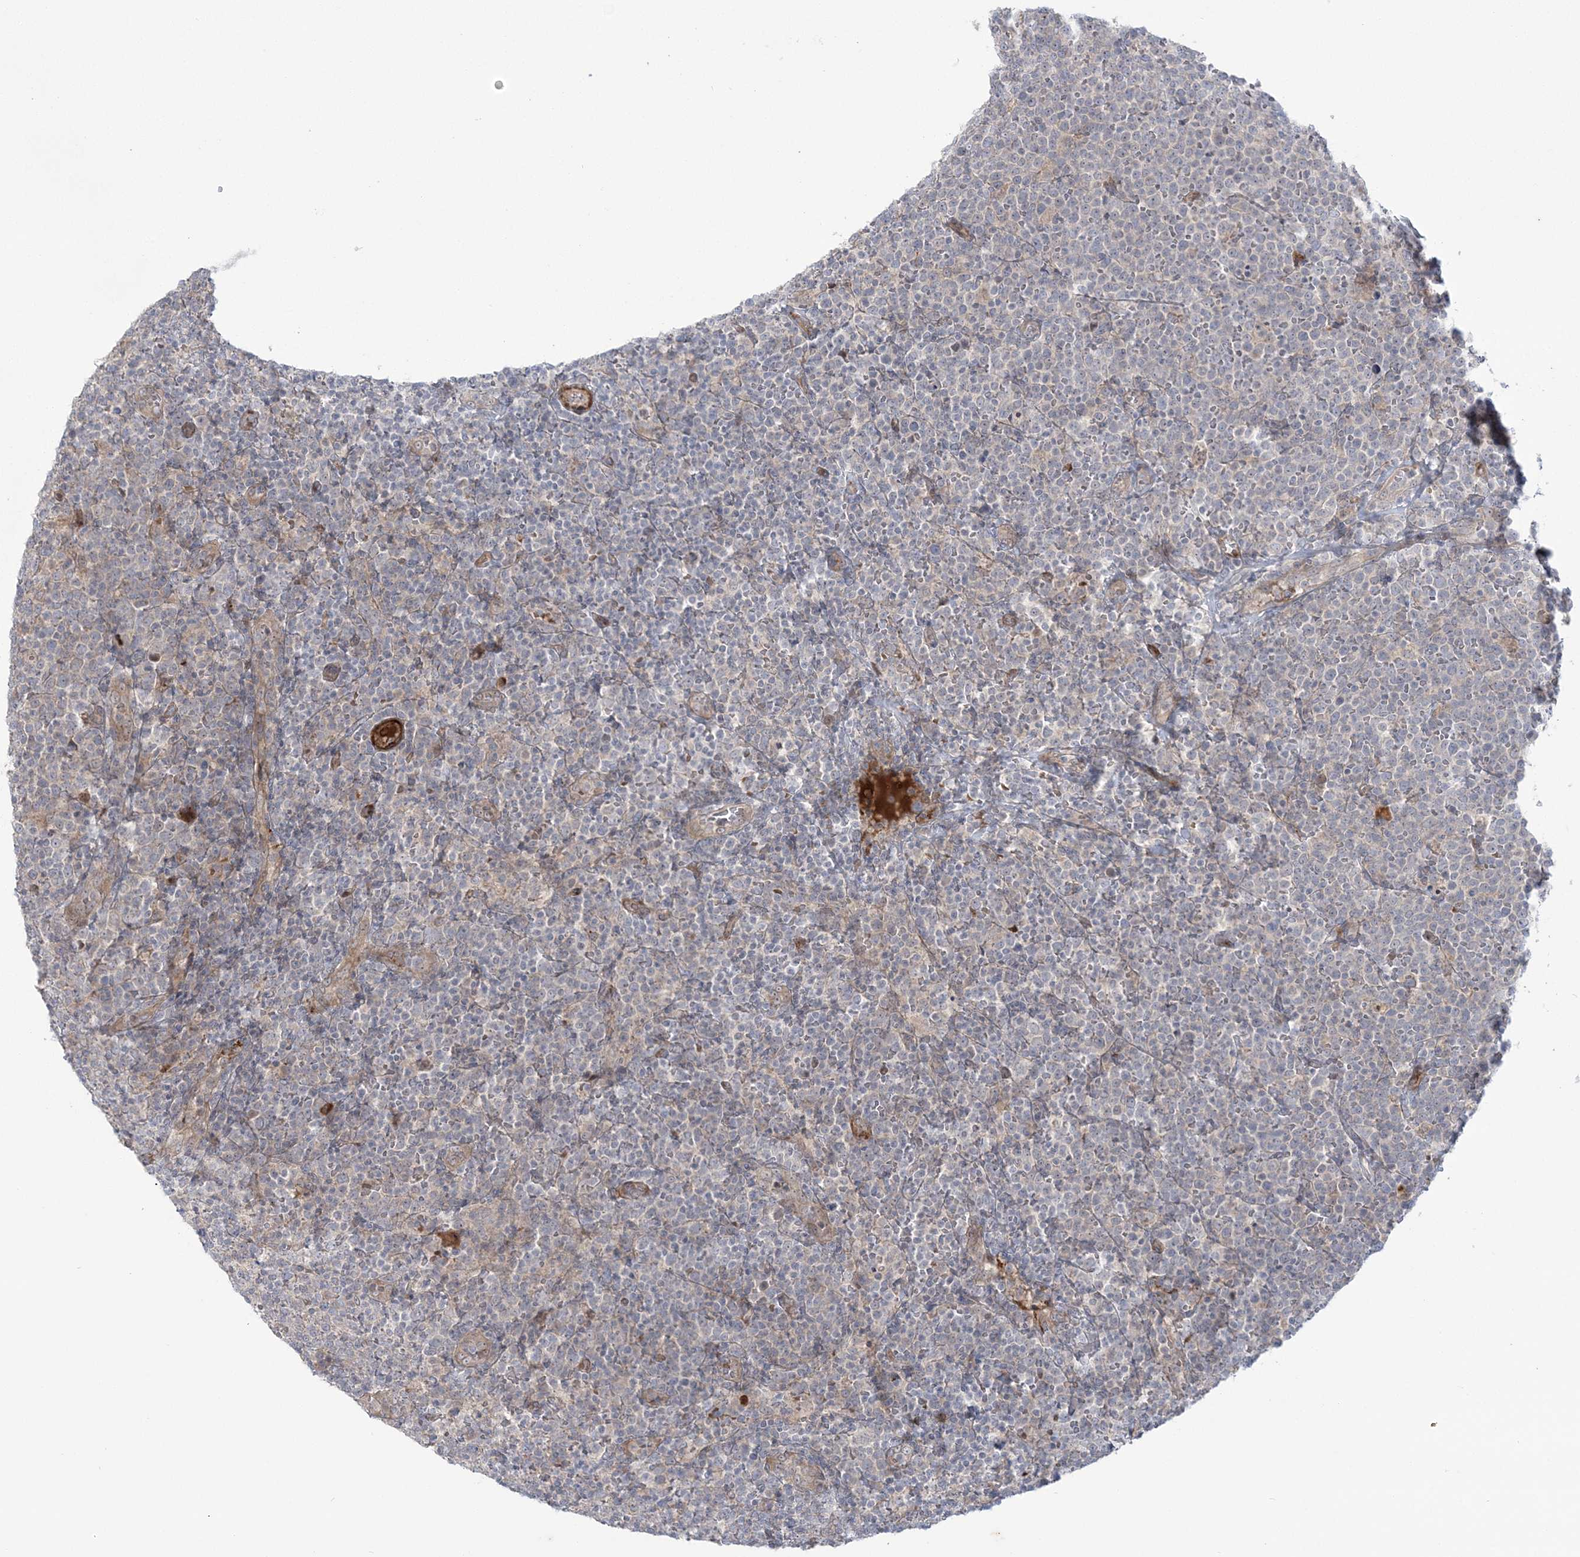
{"staining": {"intensity": "negative", "quantity": "none", "location": "none"}, "tissue": "lymphoma", "cell_type": "Tumor cells", "image_type": "cancer", "snomed": [{"axis": "morphology", "description": "Malignant lymphoma, non-Hodgkin's type, High grade"}, {"axis": "topography", "description": "Lymph node"}], "caption": "The immunohistochemistry histopathology image has no significant staining in tumor cells of high-grade malignant lymphoma, non-Hodgkin's type tissue.", "gene": "NUDT9", "patient": {"sex": "male", "age": 61}}